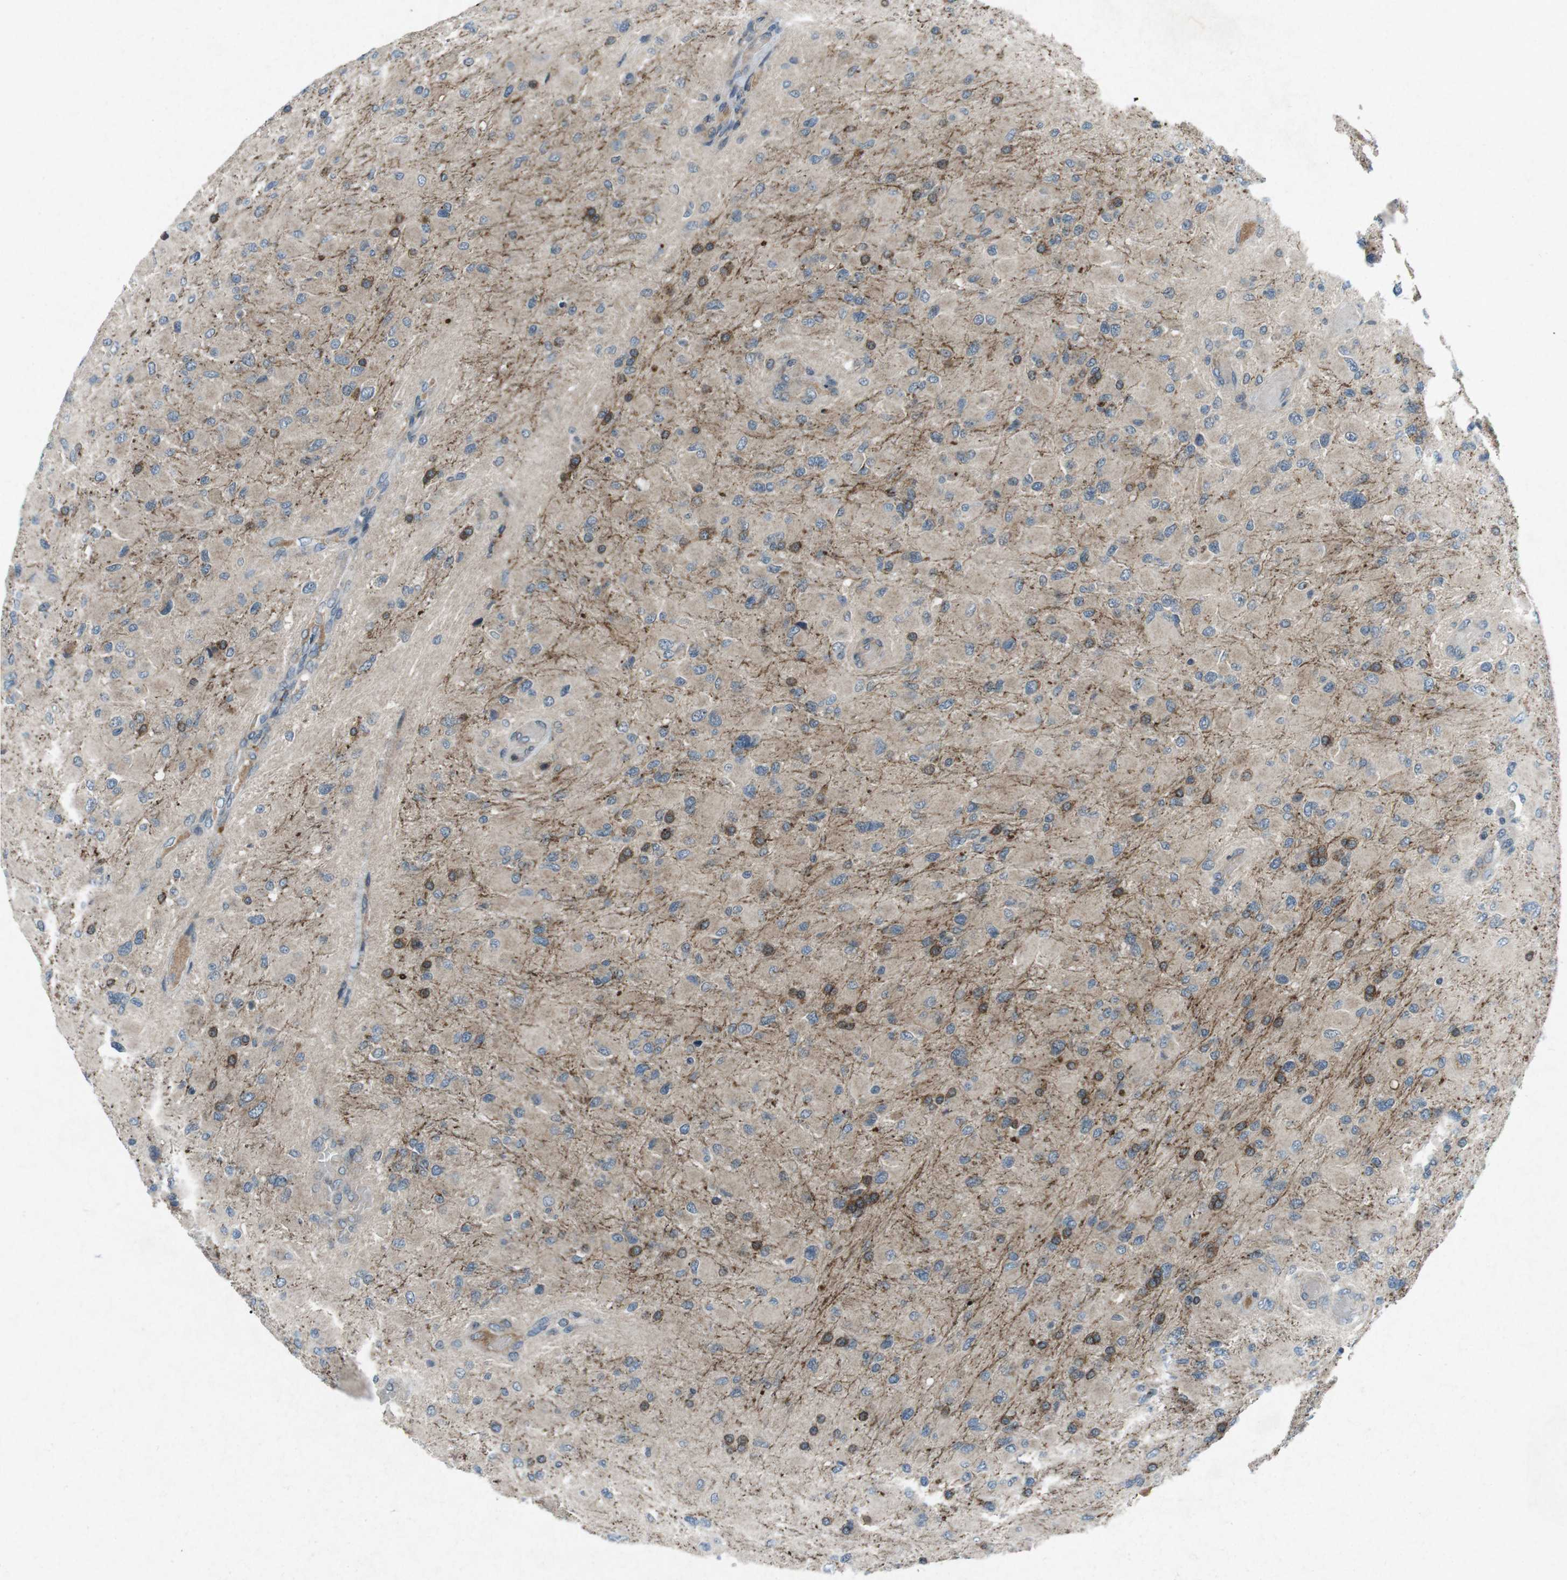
{"staining": {"intensity": "weak", "quantity": "25%-75%", "location": "cytoplasmic/membranous"}, "tissue": "glioma", "cell_type": "Tumor cells", "image_type": "cancer", "snomed": [{"axis": "morphology", "description": "Glioma, malignant, High grade"}, {"axis": "topography", "description": "Cerebral cortex"}], "caption": "Malignant high-grade glioma stained with a brown dye demonstrates weak cytoplasmic/membranous positive staining in about 25%-75% of tumor cells.", "gene": "CDK16", "patient": {"sex": "female", "age": 36}}